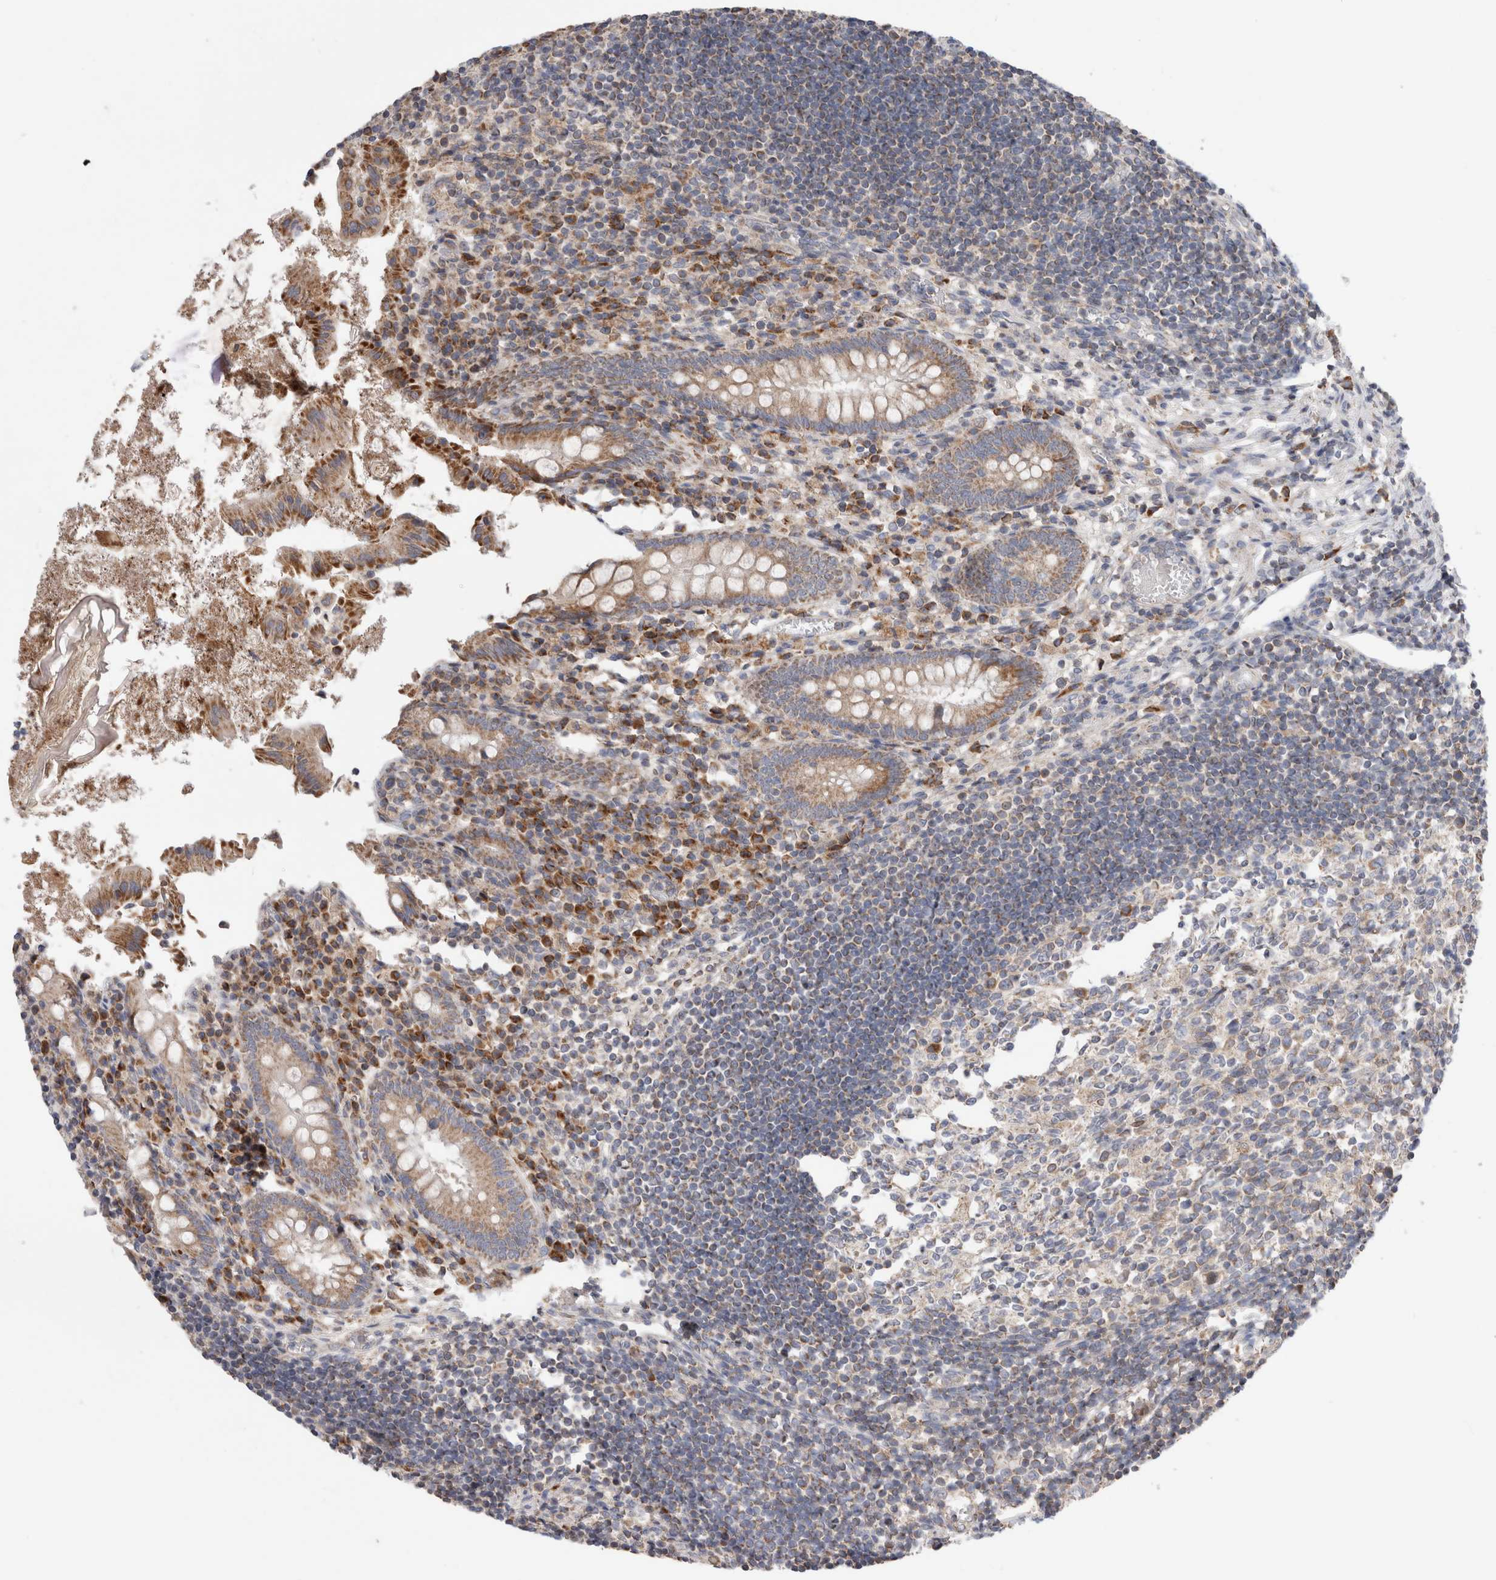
{"staining": {"intensity": "moderate", "quantity": ">75%", "location": "cytoplasmic/membranous"}, "tissue": "appendix", "cell_type": "Glandular cells", "image_type": "normal", "snomed": [{"axis": "morphology", "description": "Normal tissue, NOS"}, {"axis": "topography", "description": "Appendix"}], "caption": "Protein expression analysis of normal human appendix reveals moderate cytoplasmic/membranous staining in approximately >75% of glandular cells. (brown staining indicates protein expression, while blue staining denotes nuclei).", "gene": "KIF21B", "patient": {"sex": "female", "age": 17}}